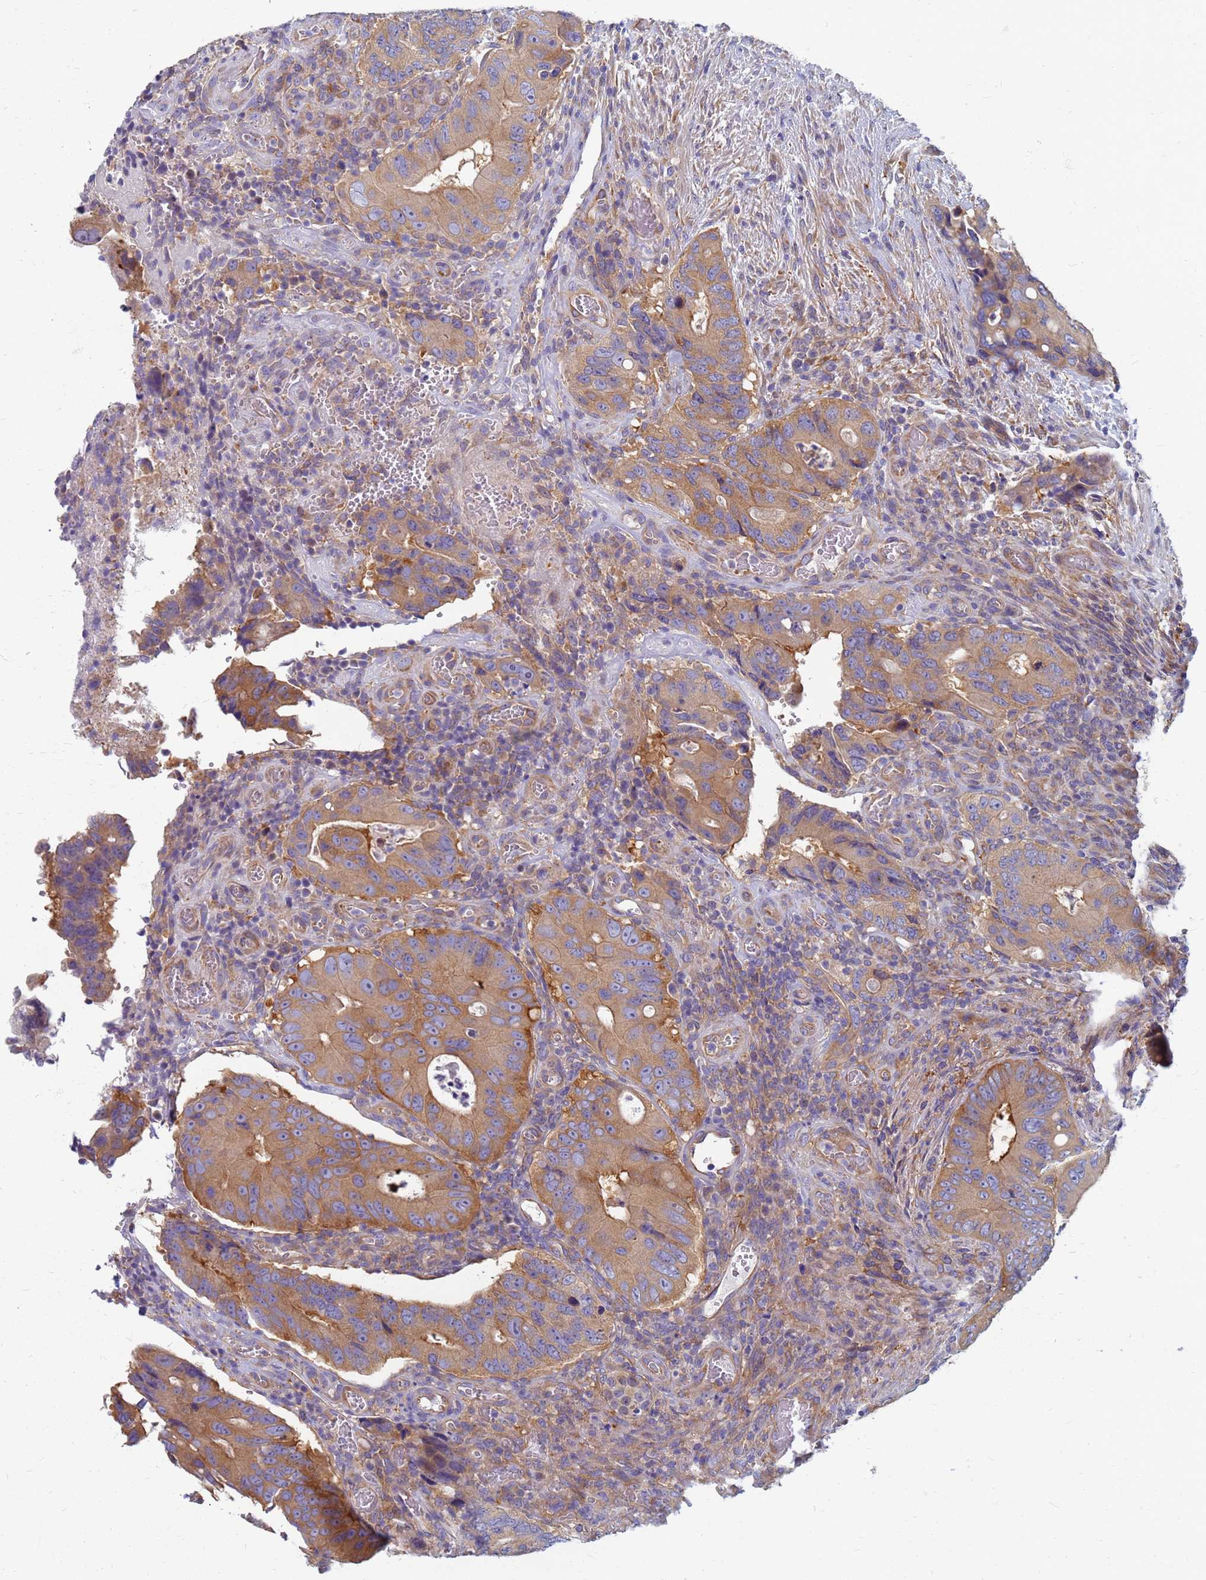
{"staining": {"intensity": "moderate", "quantity": ">75%", "location": "cytoplasmic/membranous"}, "tissue": "colorectal cancer", "cell_type": "Tumor cells", "image_type": "cancer", "snomed": [{"axis": "morphology", "description": "Adenocarcinoma, NOS"}, {"axis": "topography", "description": "Colon"}], "caption": "Protein expression by immunohistochemistry reveals moderate cytoplasmic/membranous expression in approximately >75% of tumor cells in adenocarcinoma (colorectal).", "gene": "EEA1", "patient": {"sex": "male", "age": 84}}